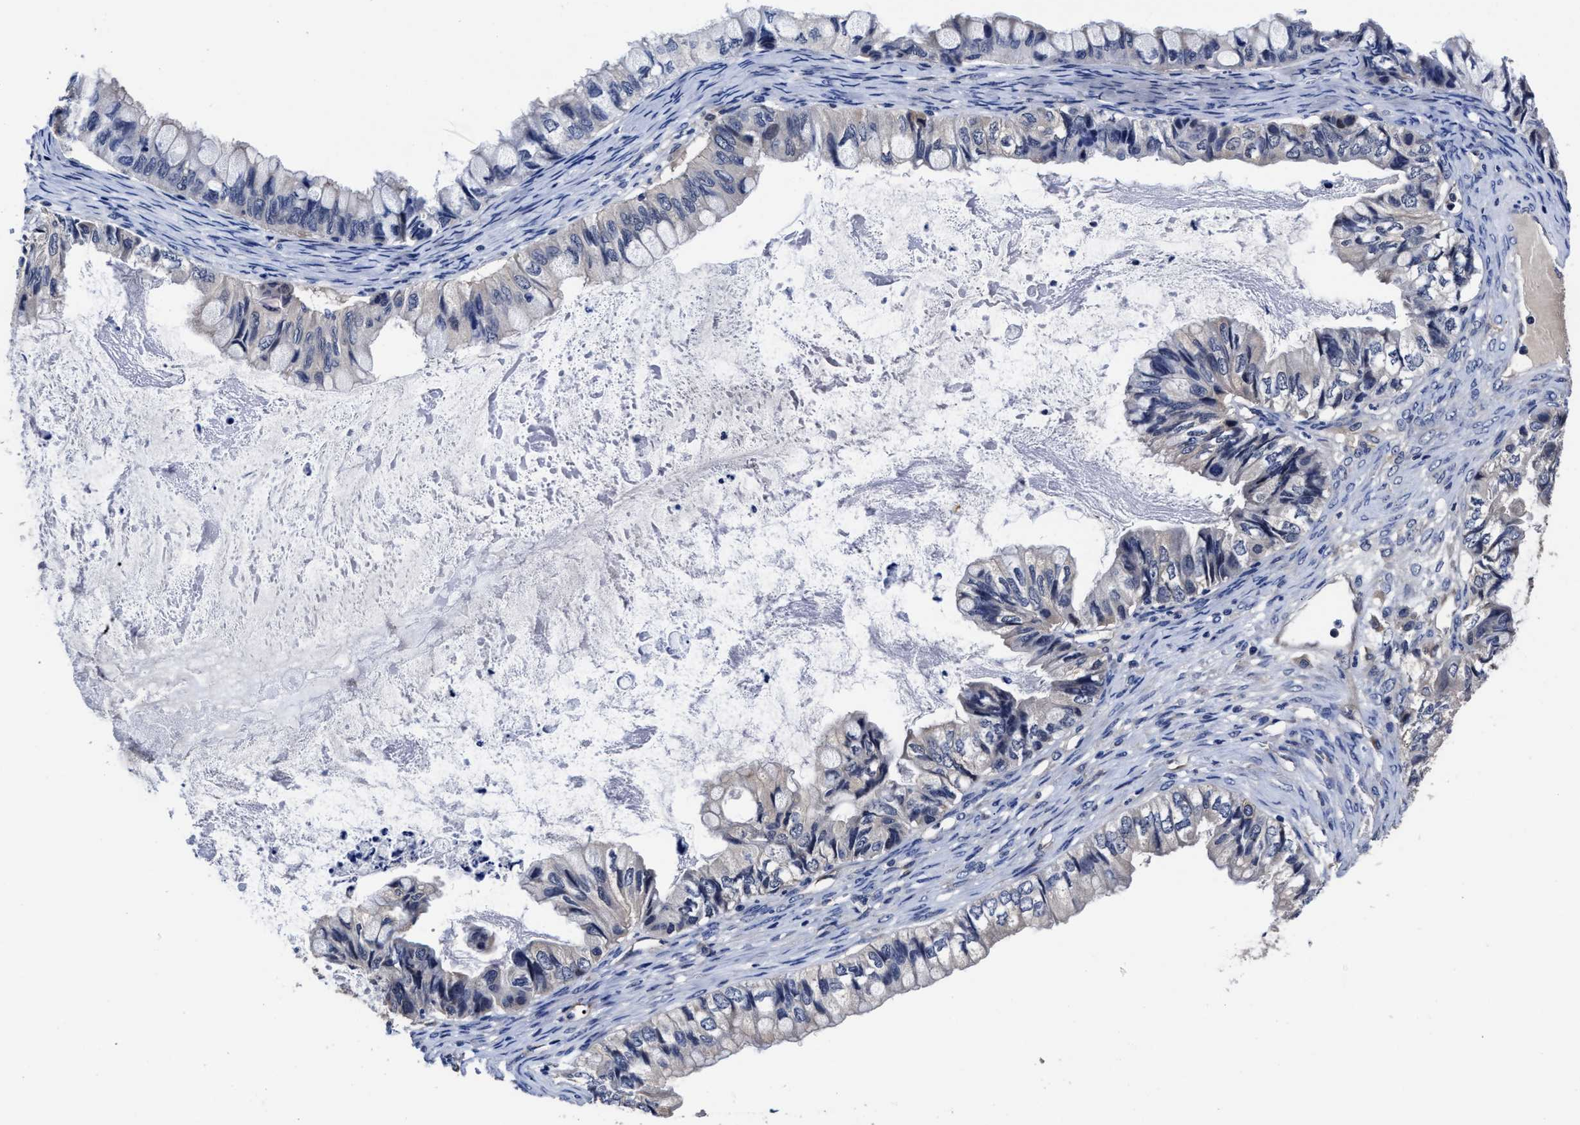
{"staining": {"intensity": "negative", "quantity": "none", "location": "none"}, "tissue": "ovarian cancer", "cell_type": "Tumor cells", "image_type": "cancer", "snomed": [{"axis": "morphology", "description": "Cystadenocarcinoma, mucinous, NOS"}, {"axis": "topography", "description": "Ovary"}], "caption": "High power microscopy photomicrograph of an immunohistochemistry (IHC) photomicrograph of ovarian mucinous cystadenocarcinoma, revealing no significant expression in tumor cells.", "gene": "SOCS5", "patient": {"sex": "female", "age": 80}}